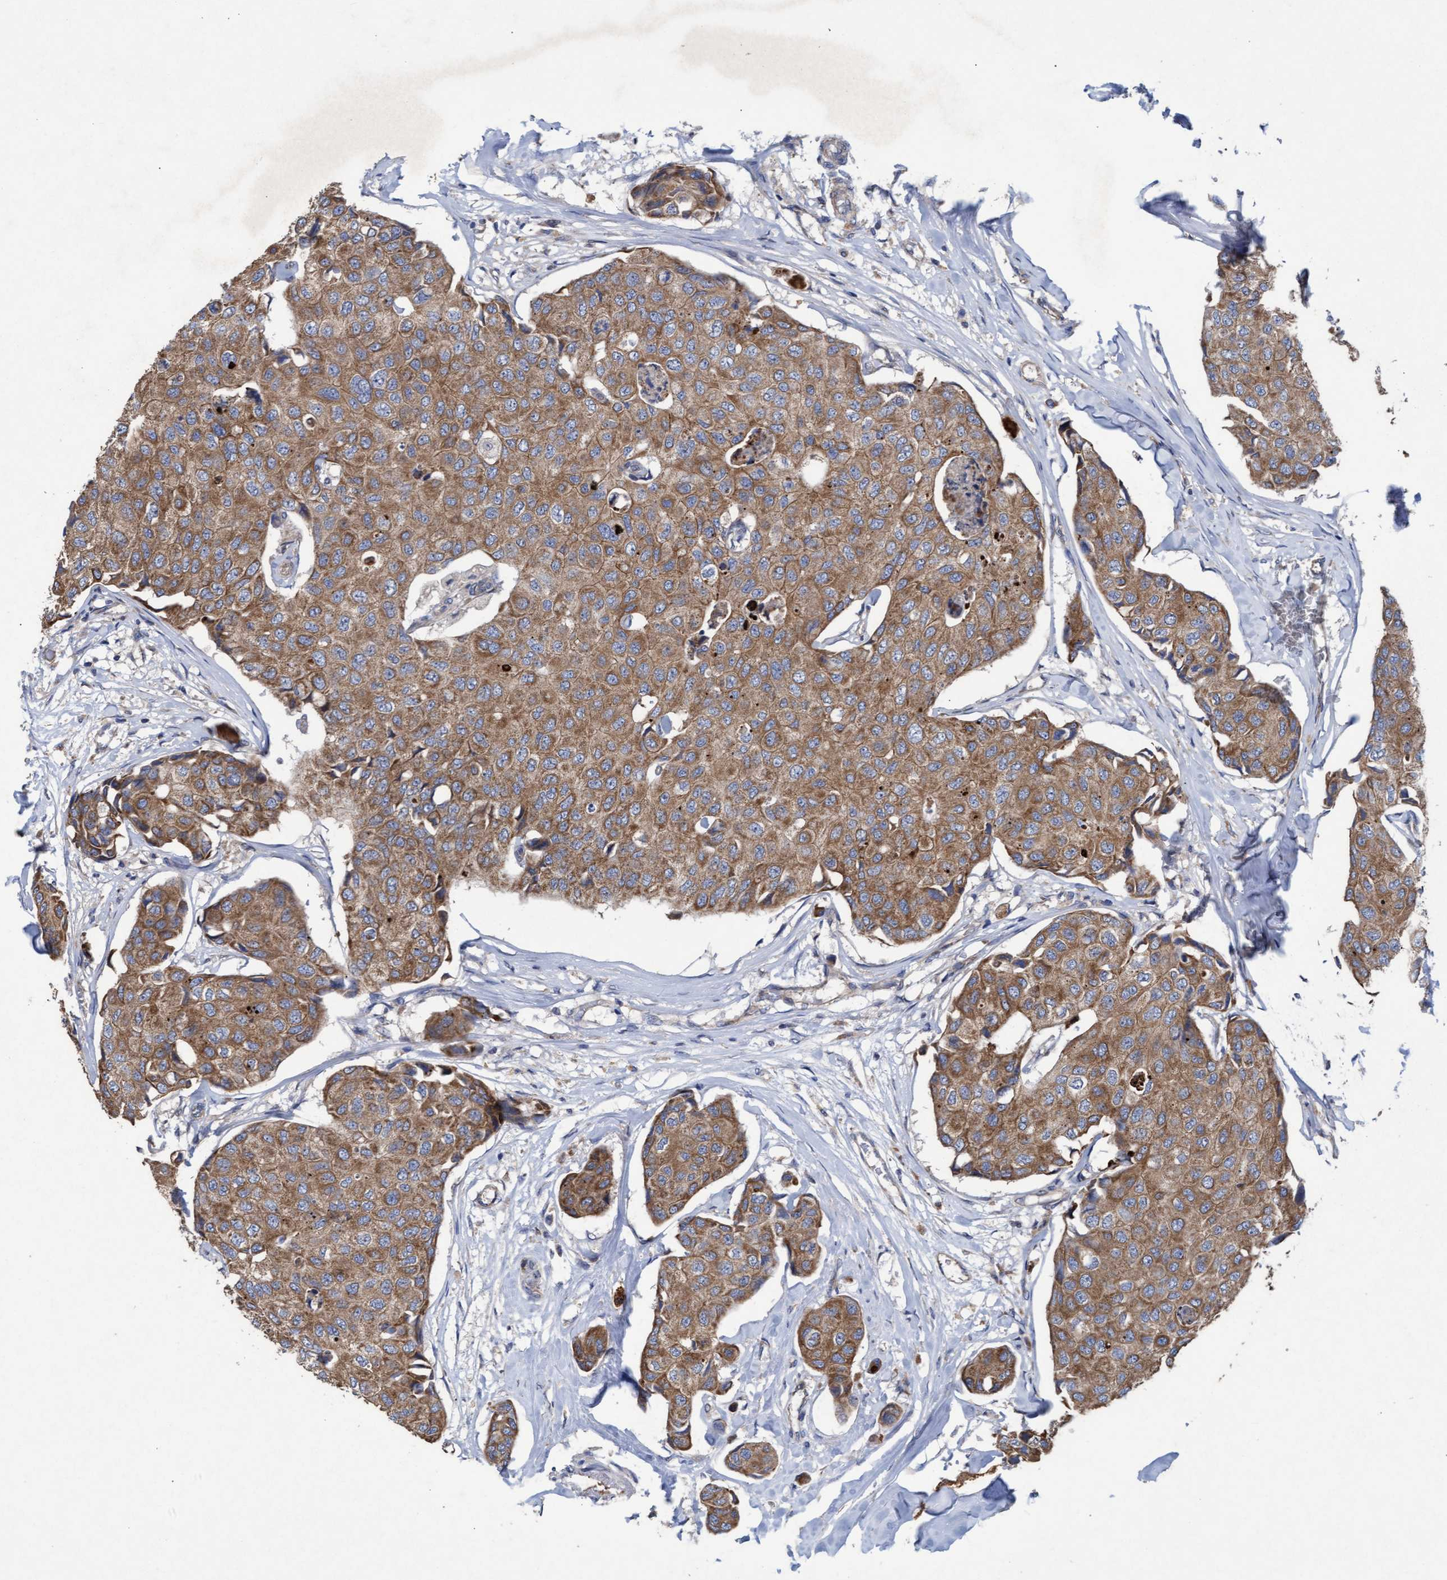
{"staining": {"intensity": "moderate", "quantity": ">75%", "location": "cytoplasmic/membranous"}, "tissue": "breast cancer", "cell_type": "Tumor cells", "image_type": "cancer", "snomed": [{"axis": "morphology", "description": "Duct carcinoma"}, {"axis": "topography", "description": "Breast"}], "caption": "Human breast cancer stained for a protein (brown) shows moderate cytoplasmic/membranous positive staining in approximately >75% of tumor cells.", "gene": "MRPL38", "patient": {"sex": "female", "age": 80}}